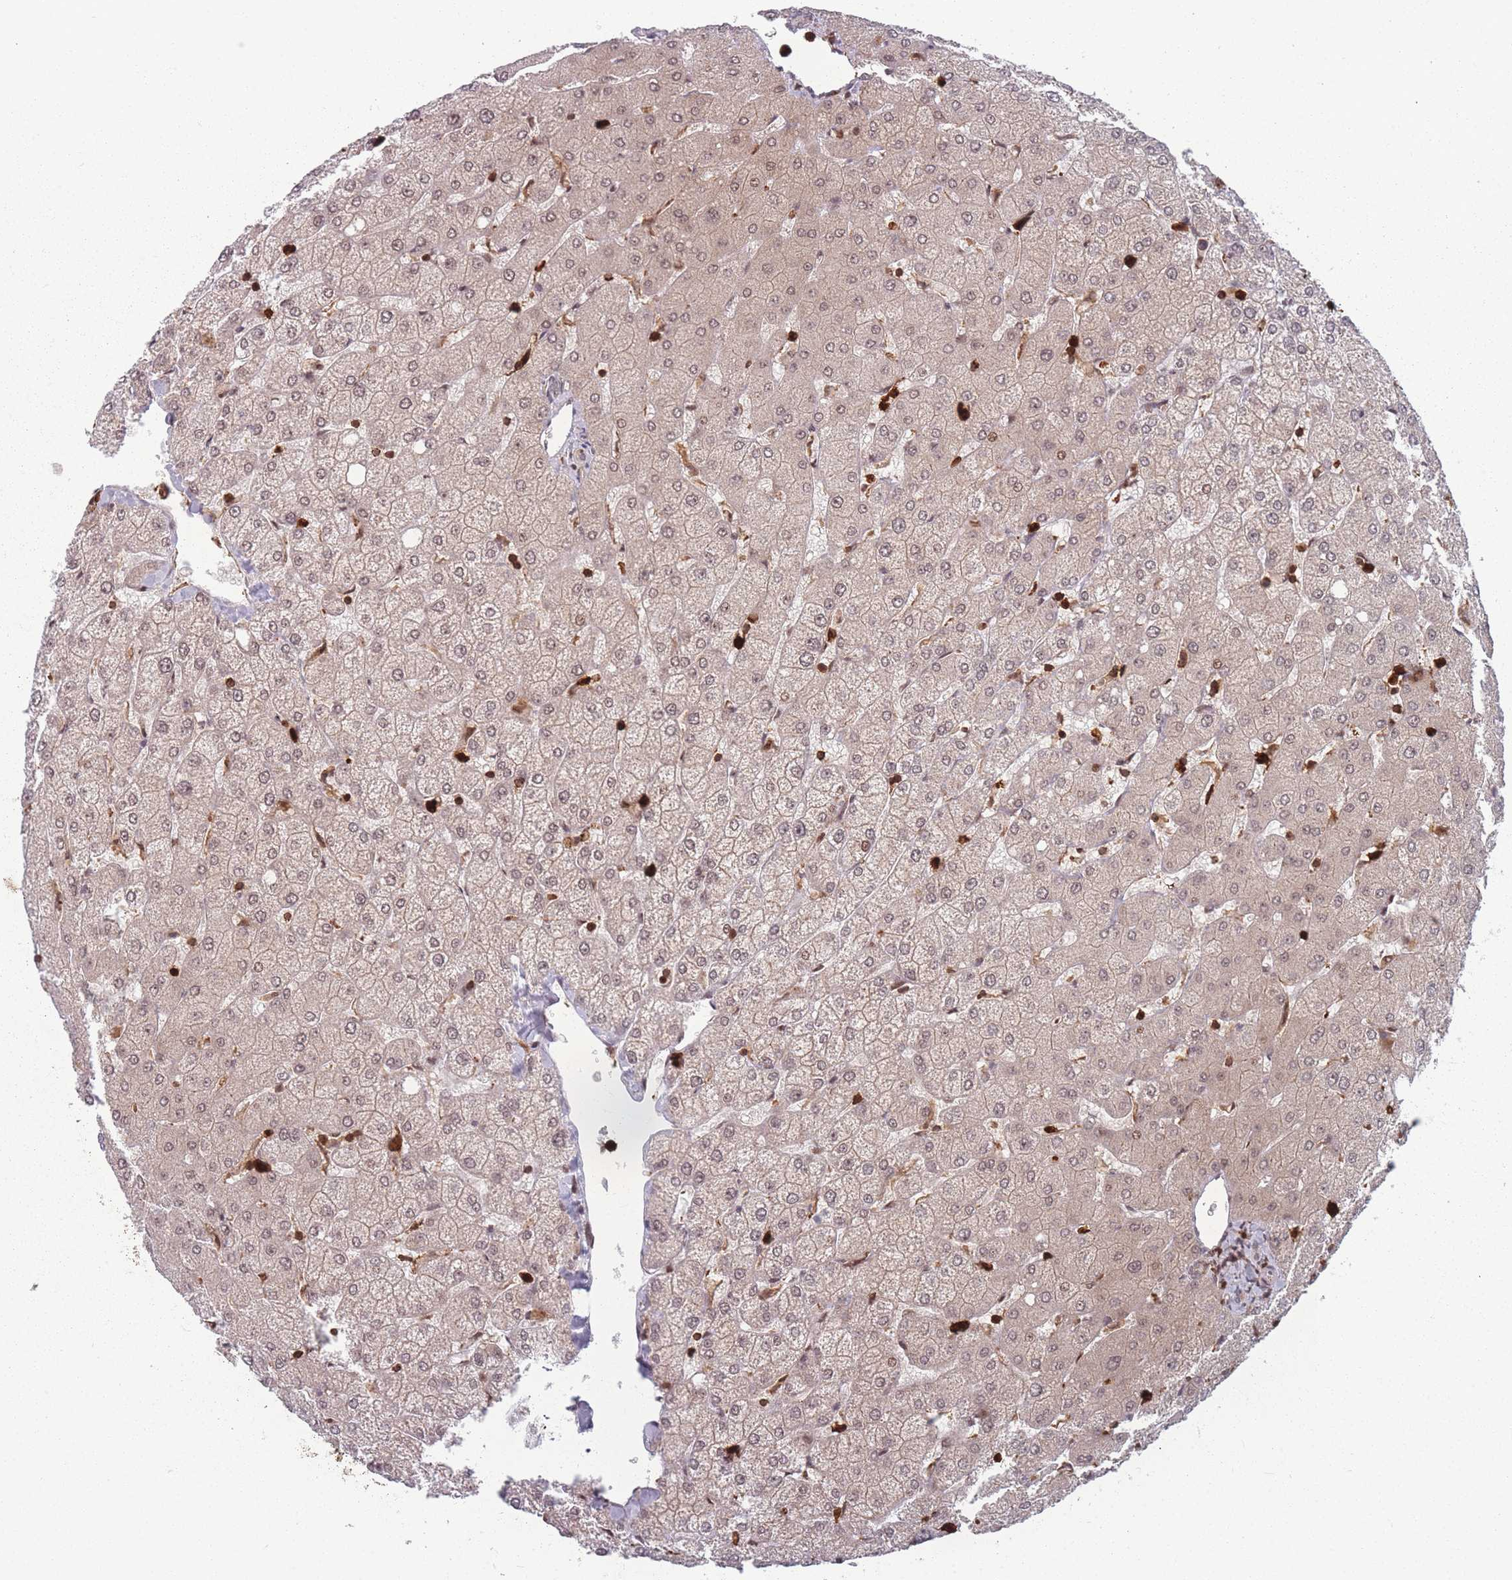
{"staining": {"intensity": "weak", "quantity": "<25%", "location": "nuclear"}, "tissue": "liver", "cell_type": "Cholangiocytes", "image_type": "normal", "snomed": [{"axis": "morphology", "description": "Normal tissue, NOS"}, {"axis": "topography", "description": "Liver"}], "caption": "Immunohistochemistry of normal human liver shows no expression in cholangiocytes.", "gene": "WDR55", "patient": {"sex": "female", "age": 54}}